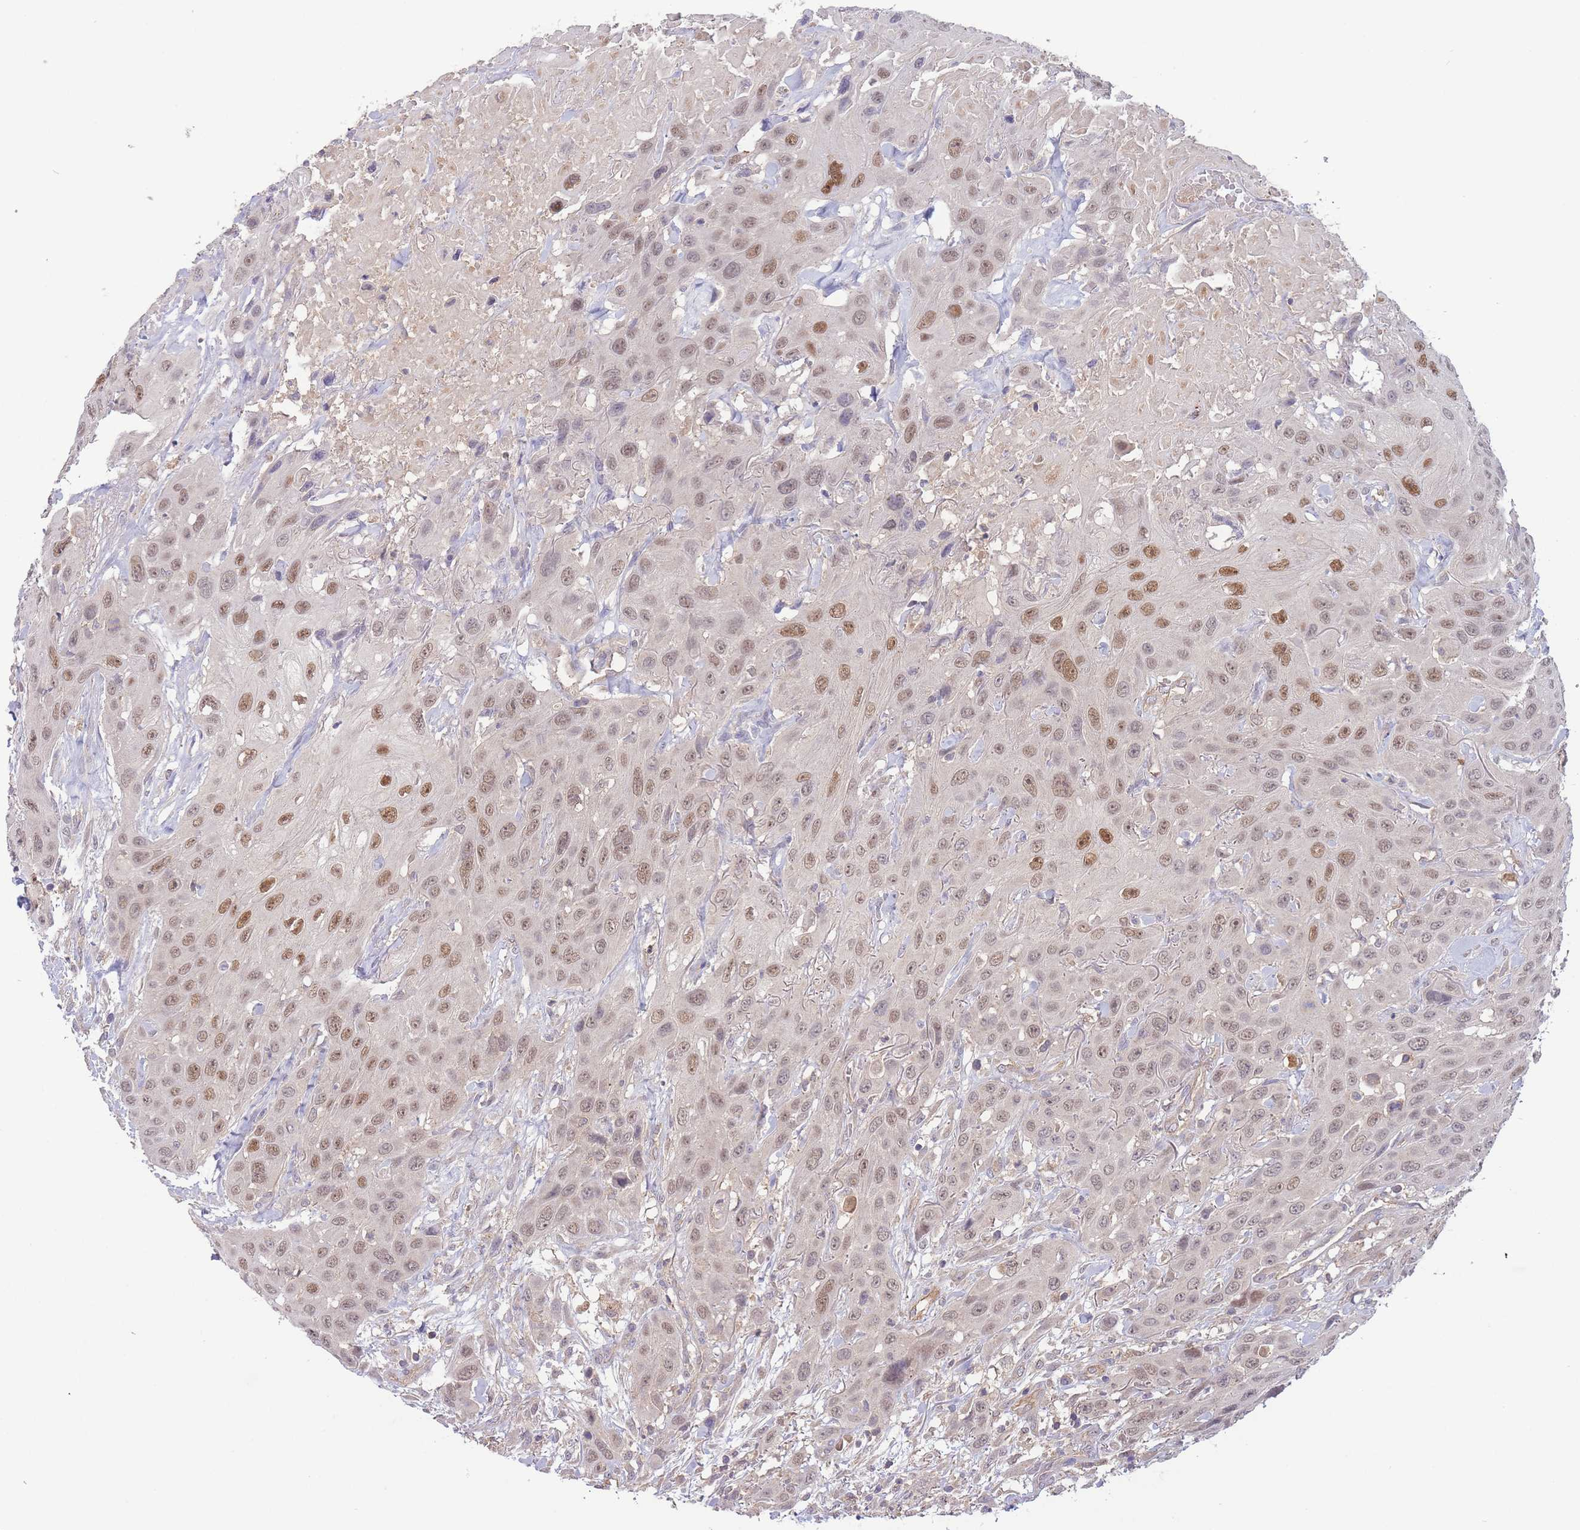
{"staining": {"intensity": "moderate", "quantity": ">75%", "location": "nuclear"}, "tissue": "head and neck cancer", "cell_type": "Tumor cells", "image_type": "cancer", "snomed": [{"axis": "morphology", "description": "Squamous cell carcinoma, NOS"}, {"axis": "topography", "description": "Head-Neck"}], "caption": "Head and neck cancer (squamous cell carcinoma) tissue demonstrates moderate nuclear positivity in about >75% of tumor cells", "gene": "NDUFAF5", "patient": {"sex": "male", "age": 81}}